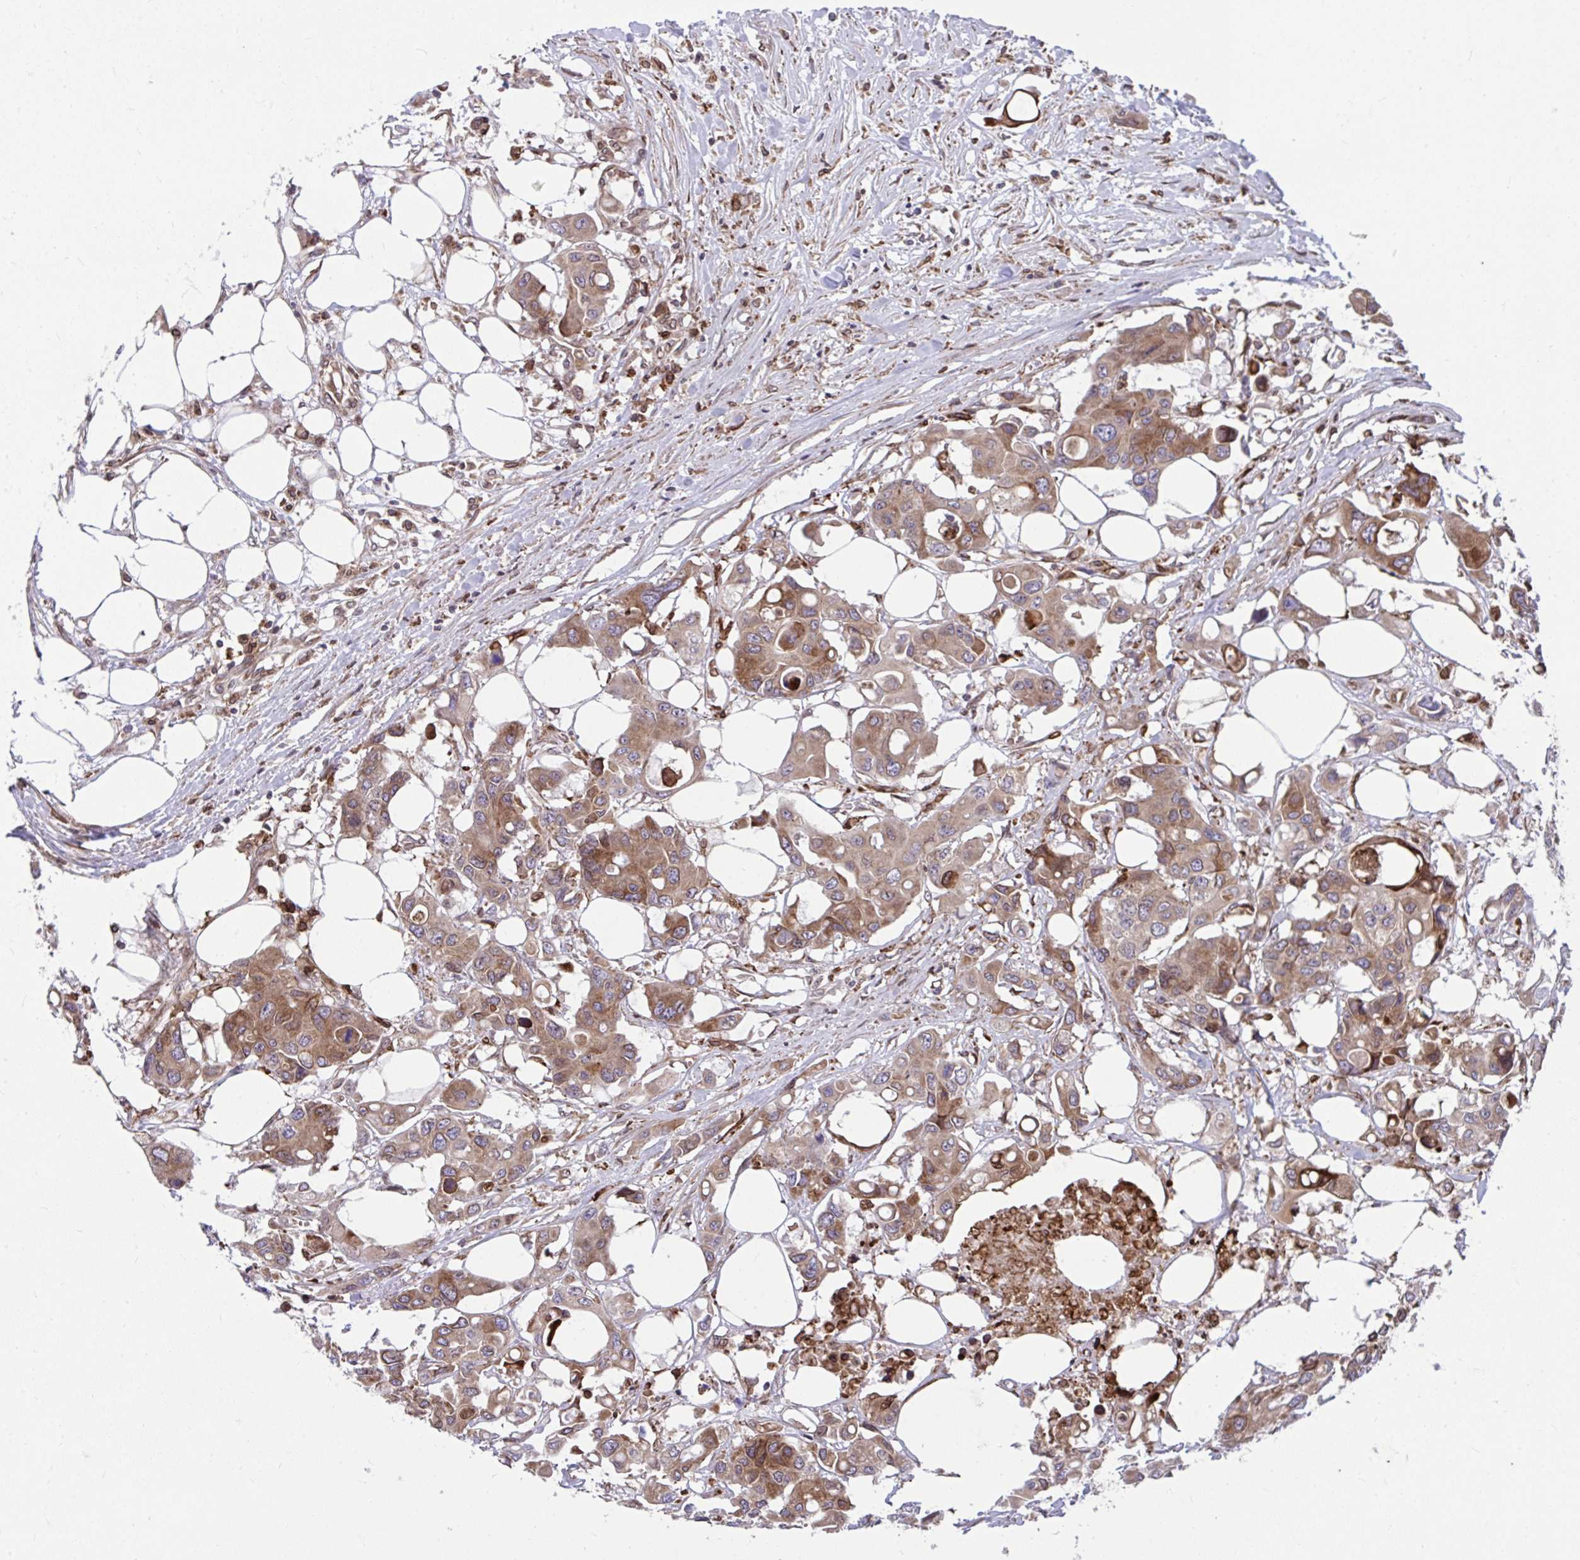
{"staining": {"intensity": "moderate", "quantity": ">75%", "location": "cytoplasmic/membranous"}, "tissue": "colorectal cancer", "cell_type": "Tumor cells", "image_type": "cancer", "snomed": [{"axis": "morphology", "description": "Adenocarcinoma, NOS"}, {"axis": "topography", "description": "Colon"}], "caption": "The immunohistochemical stain highlights moderate cytoplasmic/membranous staining in tumor cells of colorectal cancer tissue. Nuclei are stained in blue.", "gene": "STIM2", "patient": {"sex": "male", "age": 77}}